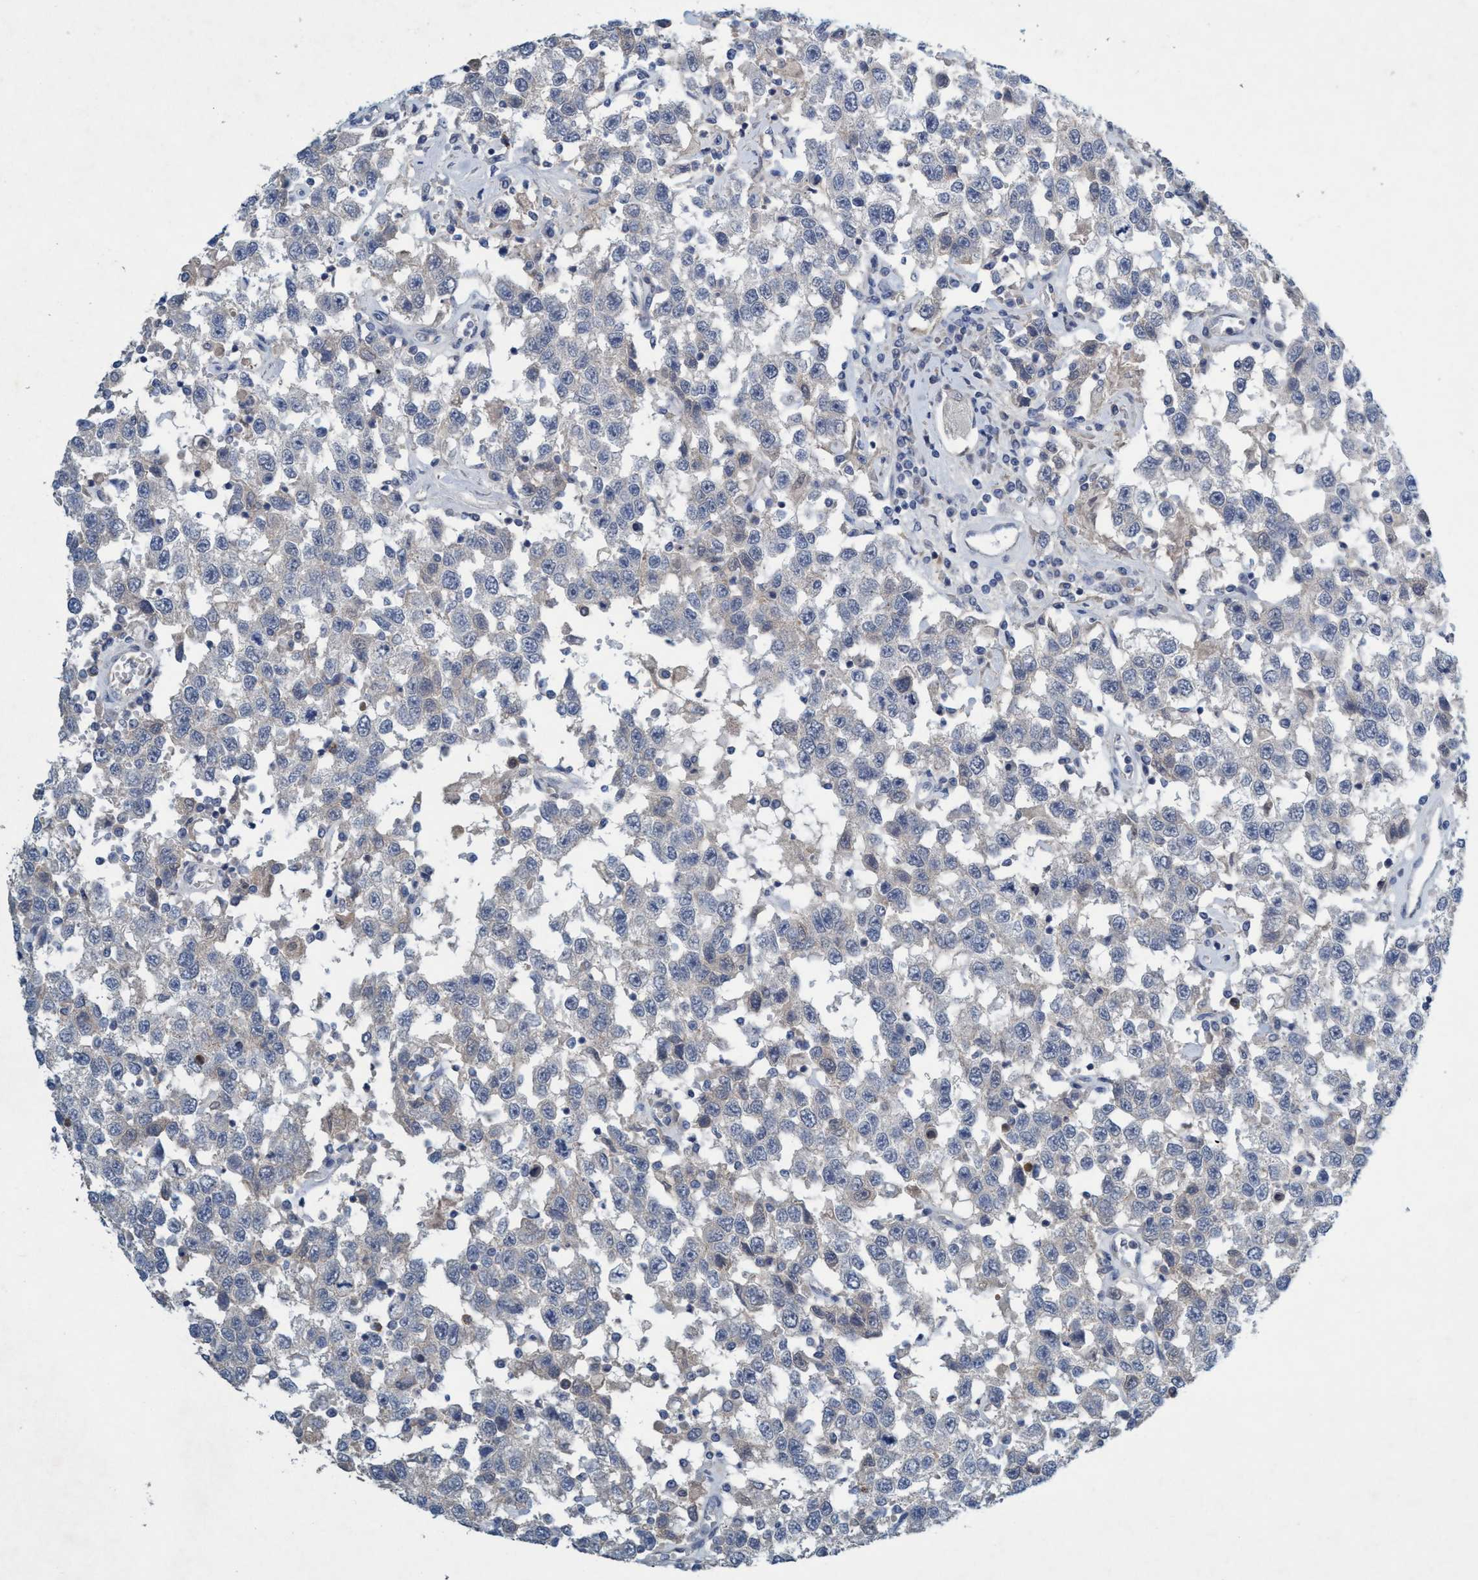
{"staining": {"intensity": "negative", "quantity": "none", "location": "none"}, "tissue": "testis cancer", "cell_type": "Tumor cells", "image_type": "cancer", "snomed": [{"axis": "morphology", "description": "Seminoma, NOS"}, {"axis": "topography", "description": "Testis"}], "caption": "High power microscopy image of an immunohistochemistry histopathology image of testis cancer (seminoma), revealing no significant staining in tumor cells.", "gene": "RNF208", "patient": {"sex": "male", "age": 41}}